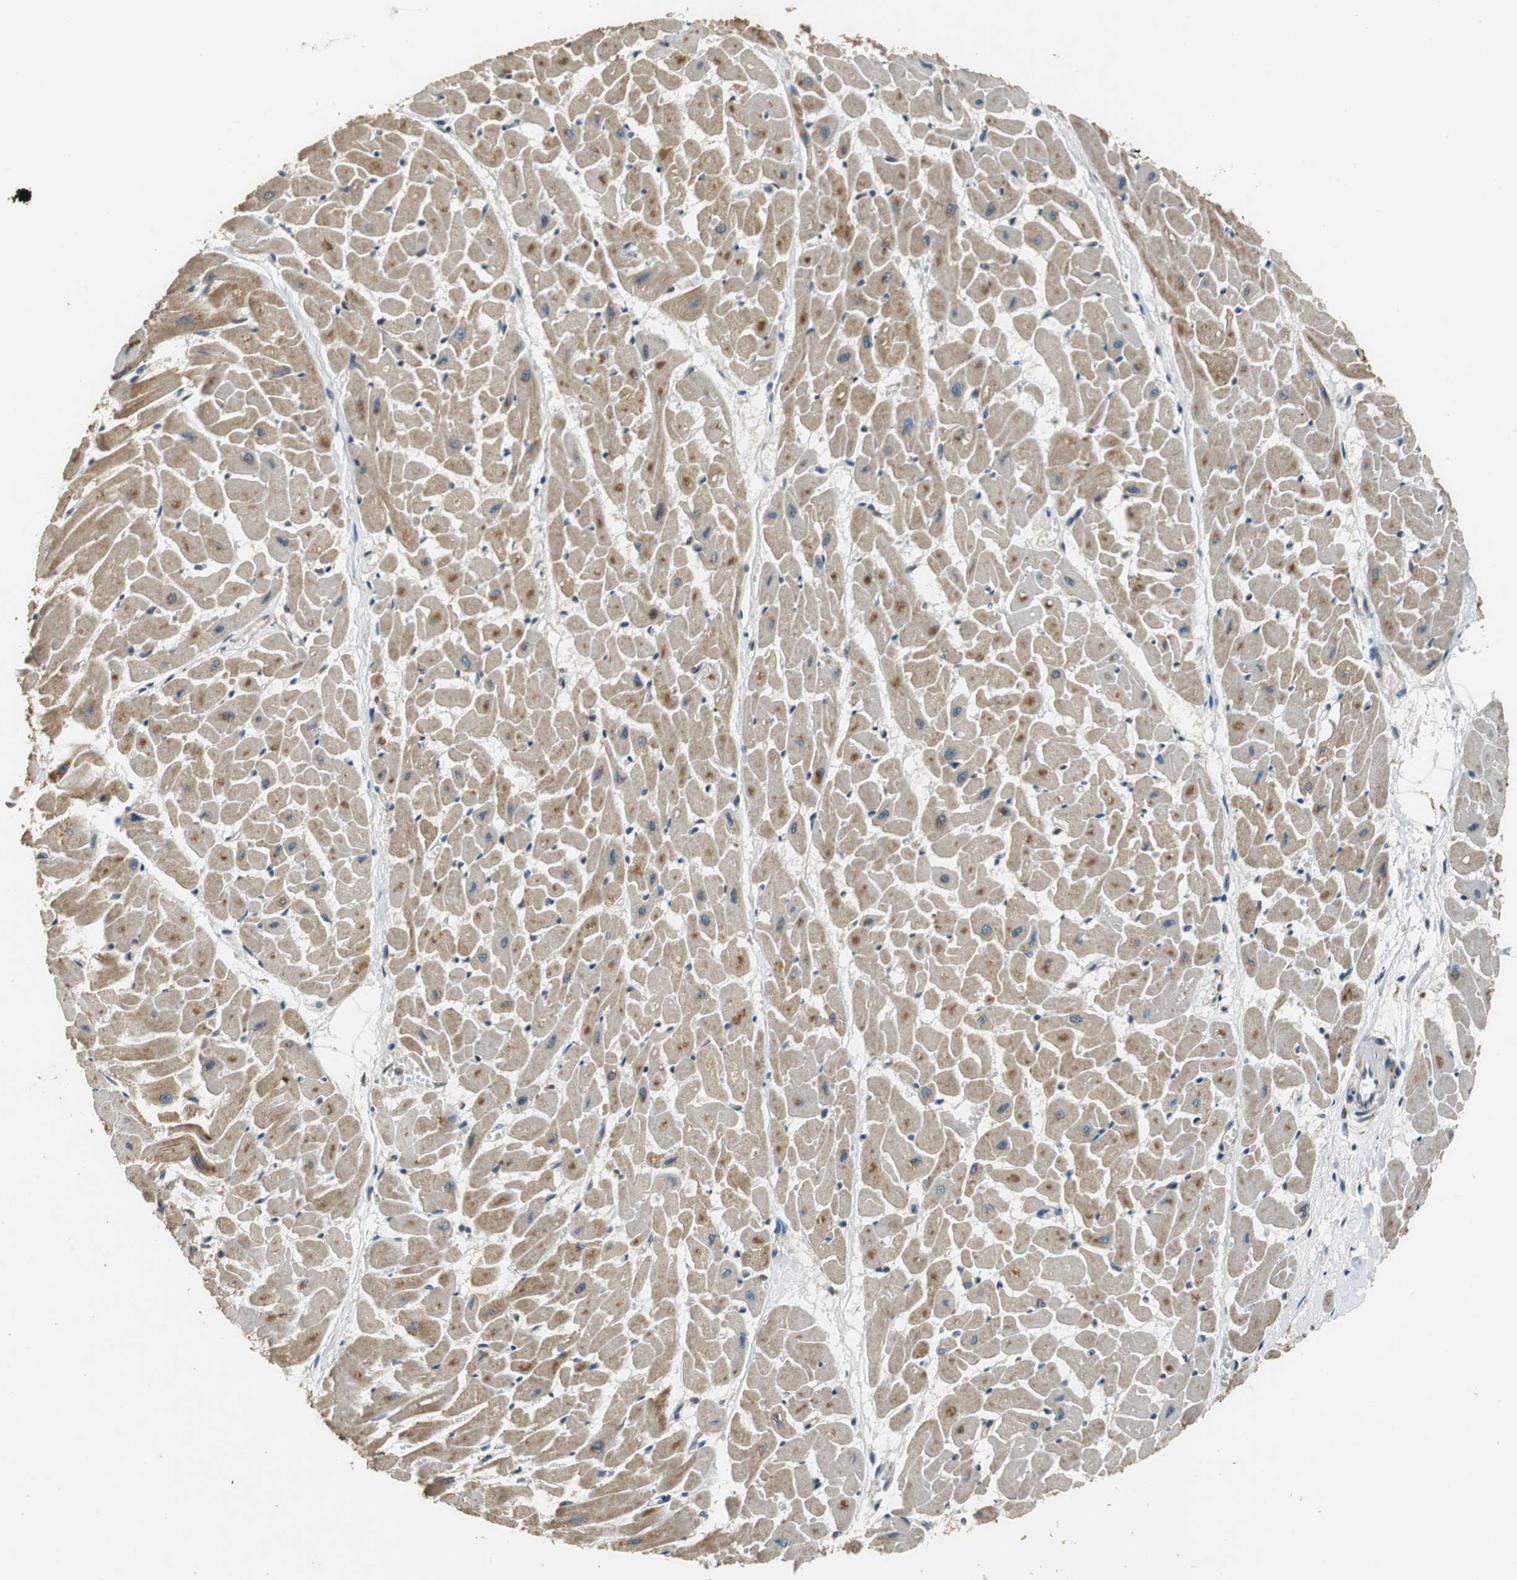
{"staining": {"intensity": "moderate", "quantity": ">75%", "location": "cytoplasmic/membranous"}, "tissue": "heart muscle", "cell_type": "Cardiomyocytes", "image_type": "normal", "snomed": [{"axis": "morphology", "description": "Normal tissue, NOS"}, {"axis": "topography", "description": "Heart"}], "caption": "A high-resolution micrograph shows IHC staining of benign heart muscle, which reveals moderate cytoplasmic/membranous positivity in approximately >75% of cardiomyocytes. (Stains: DAB (3,3'-diaminobenzidine) in brown, nuclei in blue, Microscopy: brightfield microscopy at high magnification).", "gene": "ALDH4A1", "patient": {"sex": "female", "age": 19}}